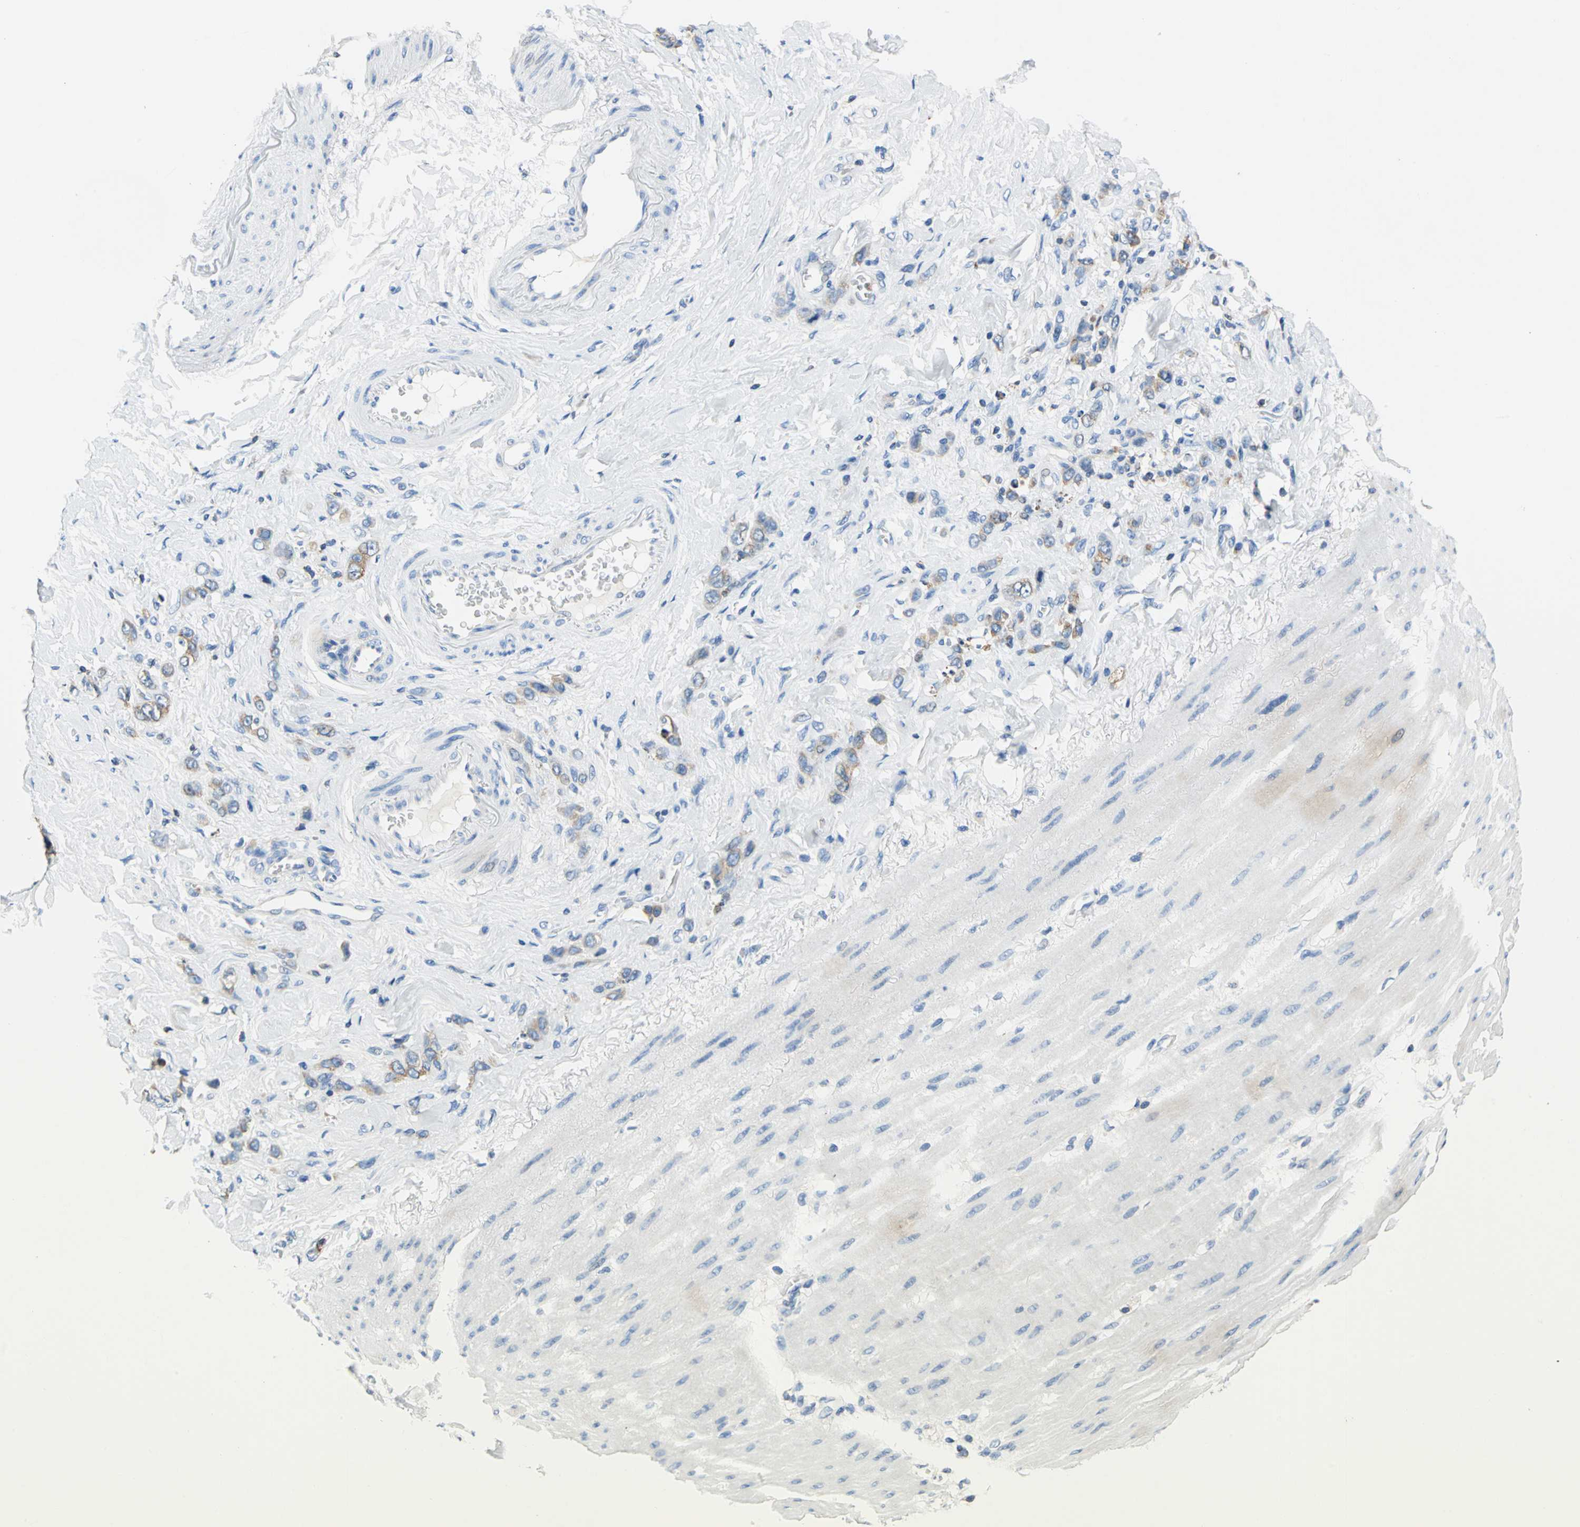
{"staining": {"intensity": "moderate", "quantity": "25%-75%", "location": "cytoplasmic/membranous"}, "tissue": "stomach cancer", "cell_type": "Tumor cells", "image_type": "cancer", "snomed": [{"axis": "morphology", "description": "Normal tissue, NOS"}, {"axis": "morphology", "description": "Adenocarcinoma, NOS"}, {"axis": "topography", "description": "Stomach"}], "caption": "Approximately 25%-75% of tumor cells in human stomach adenocarcinoma display moderate cytoplasmic/membranous protein expression as visualized by brown immunohistochemical staining.", "gene": "SEPTIN6", "patient": {"sex": "male", "age": 82}}